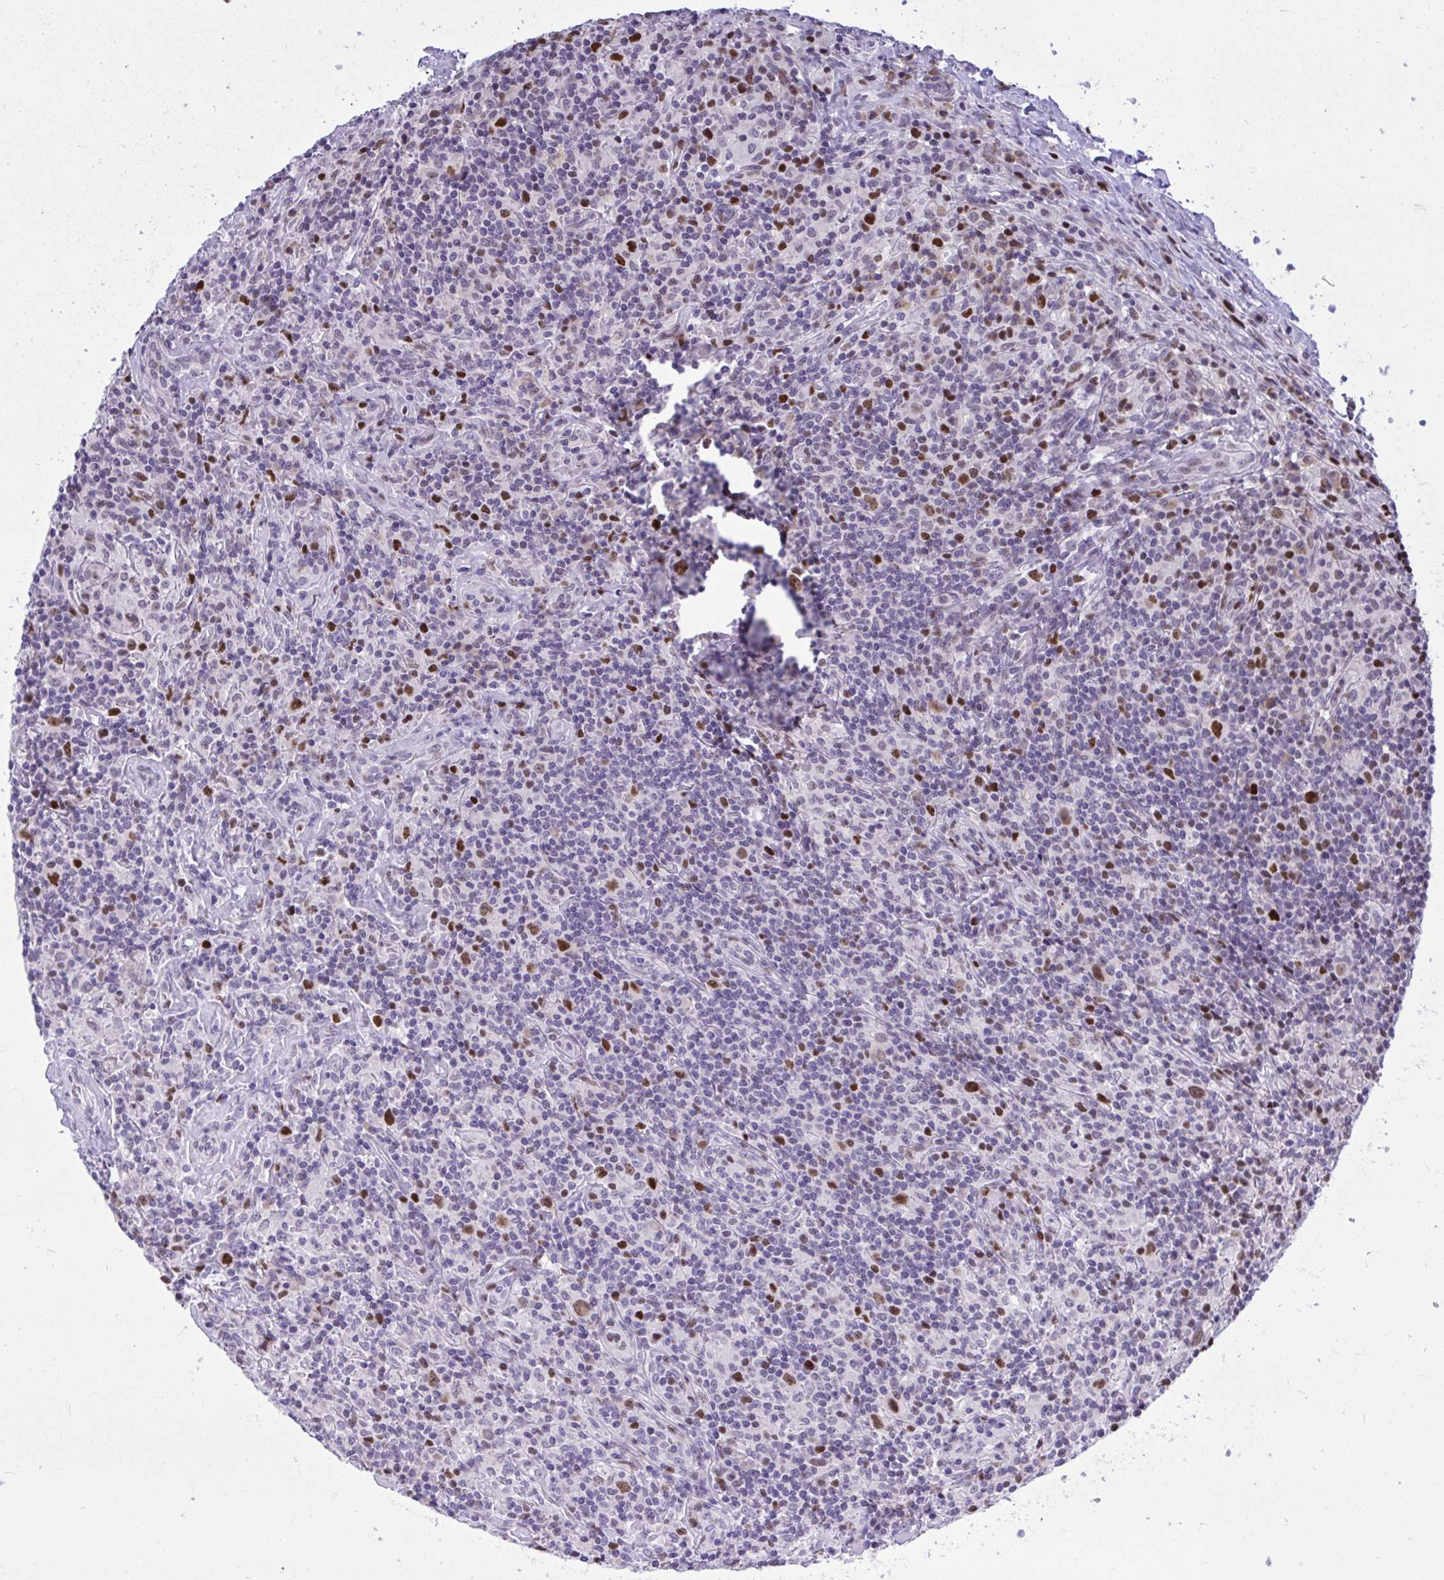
{"staining": {"intensity": "strong", "quantity": ">75%", "location": "nuclear"}, "tissue": "lymphoma", "cell_type": "Tumor cells", "image_type": "cancer", "snomed": [{"axis": "morphology", "description": "Hodgkin's disease, NOS"}, {"axis": "morphology", "description": "Hodgkin's lymphoma, nodular sclerosis"}, {"axis": "topography", "description": "Lymph node"}], "caption": "A photomicrograph showing strong nuclear staining in approximately >75% of tumor cells in Hodgkin's lymphoma, nodular sclerosis, as visualized by brown immunohistochemical staining.", "gene": "C1QL2", "patient": {"sex": "female", "age": 10}}